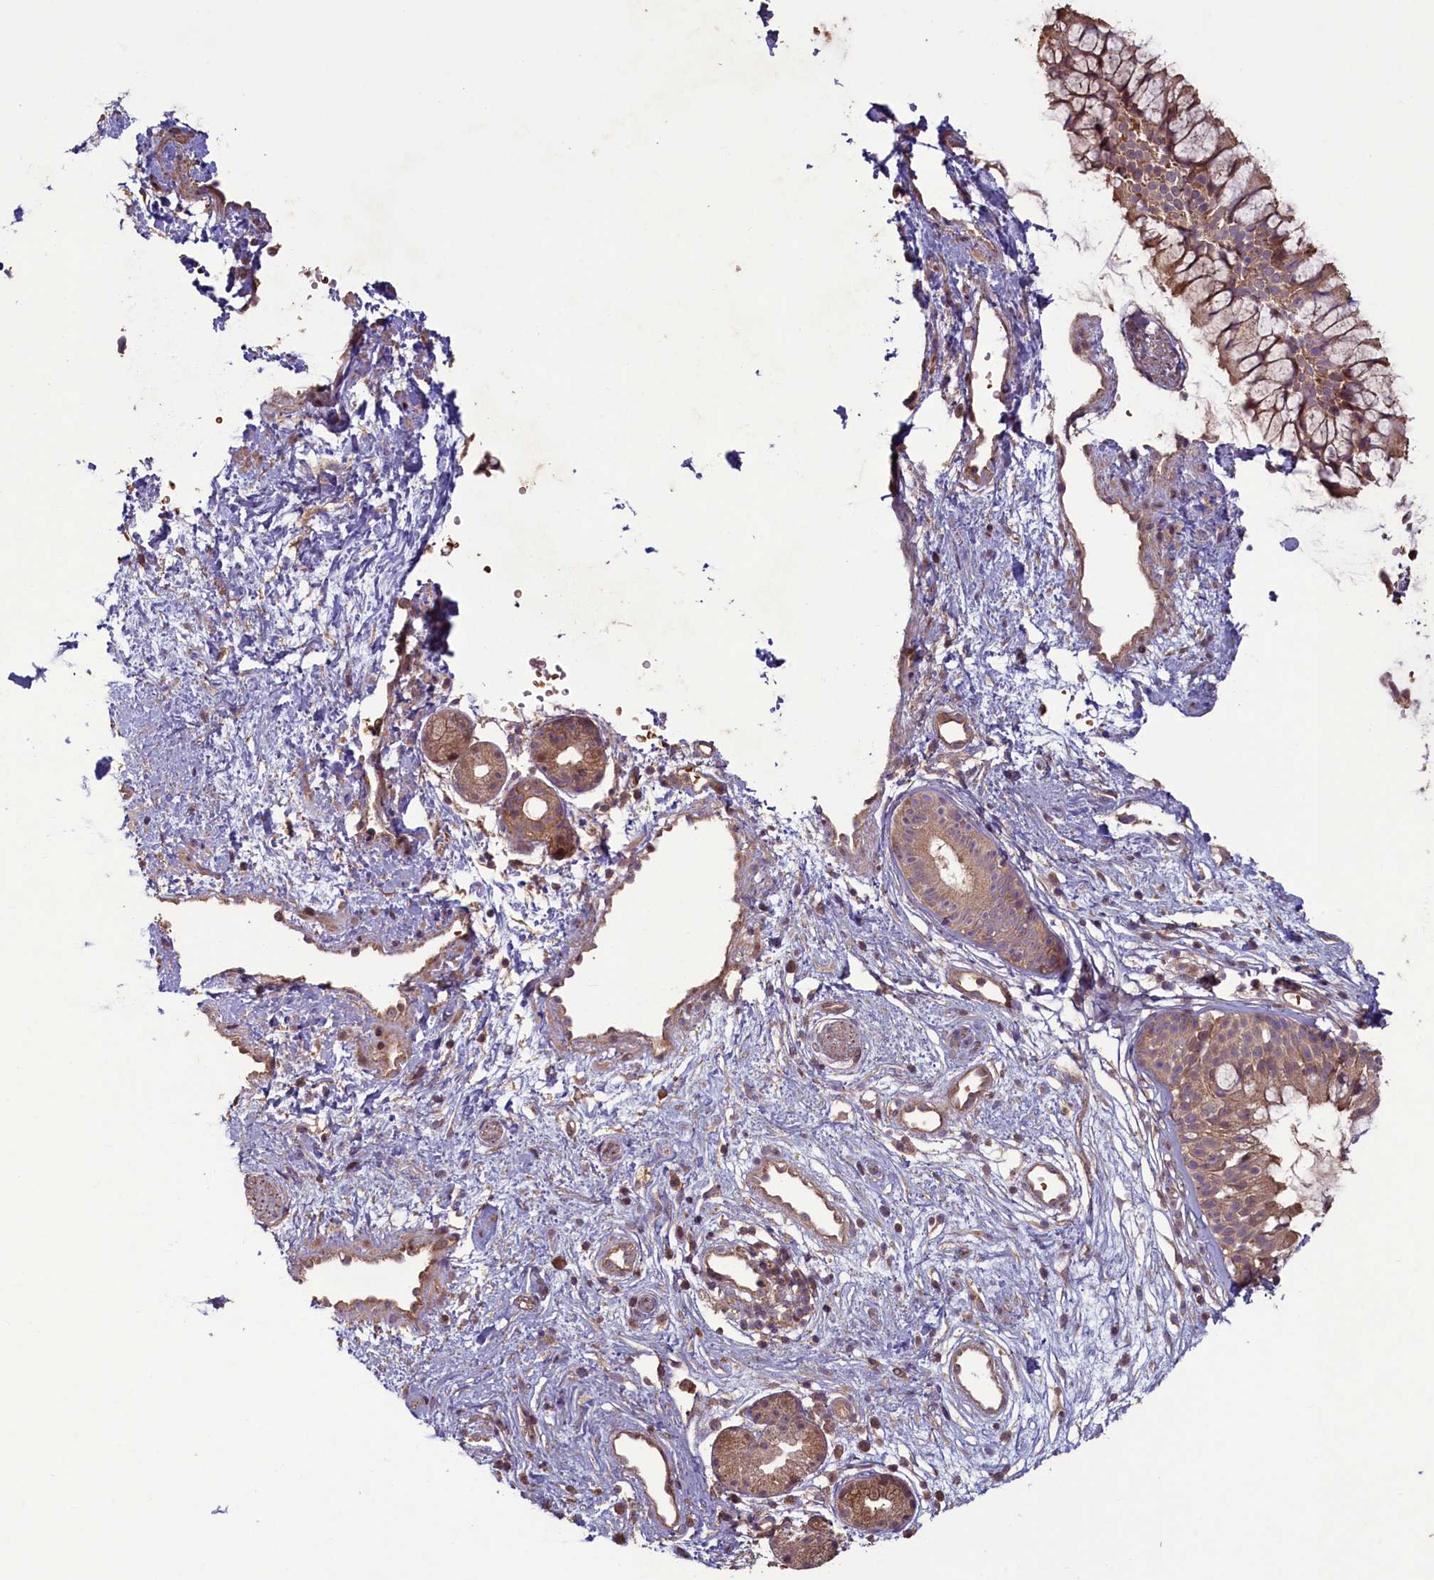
{"staining": {"intensity": "moderate", "quantity": ">75%", "location": "cytoplasmic/membranous"}, "tissue": "nasopharynx", "cell_type": "Respiratory epithelial cells", "image_type": "normal", "snomed": [{"axis": "morphology", "description": "Normal tissue, NOS"}, {"axis": "topography", "description": "Nasopharynx"}], "caption": "DAB immunohistochemical staining of benign nasopharynx exhibits moderate cytoplasmic/membranous protein staining in about >75% of respiratory epithelial cells.", "gene": "CIAO2B", "patient": {"sex": "male", "age": 32}}